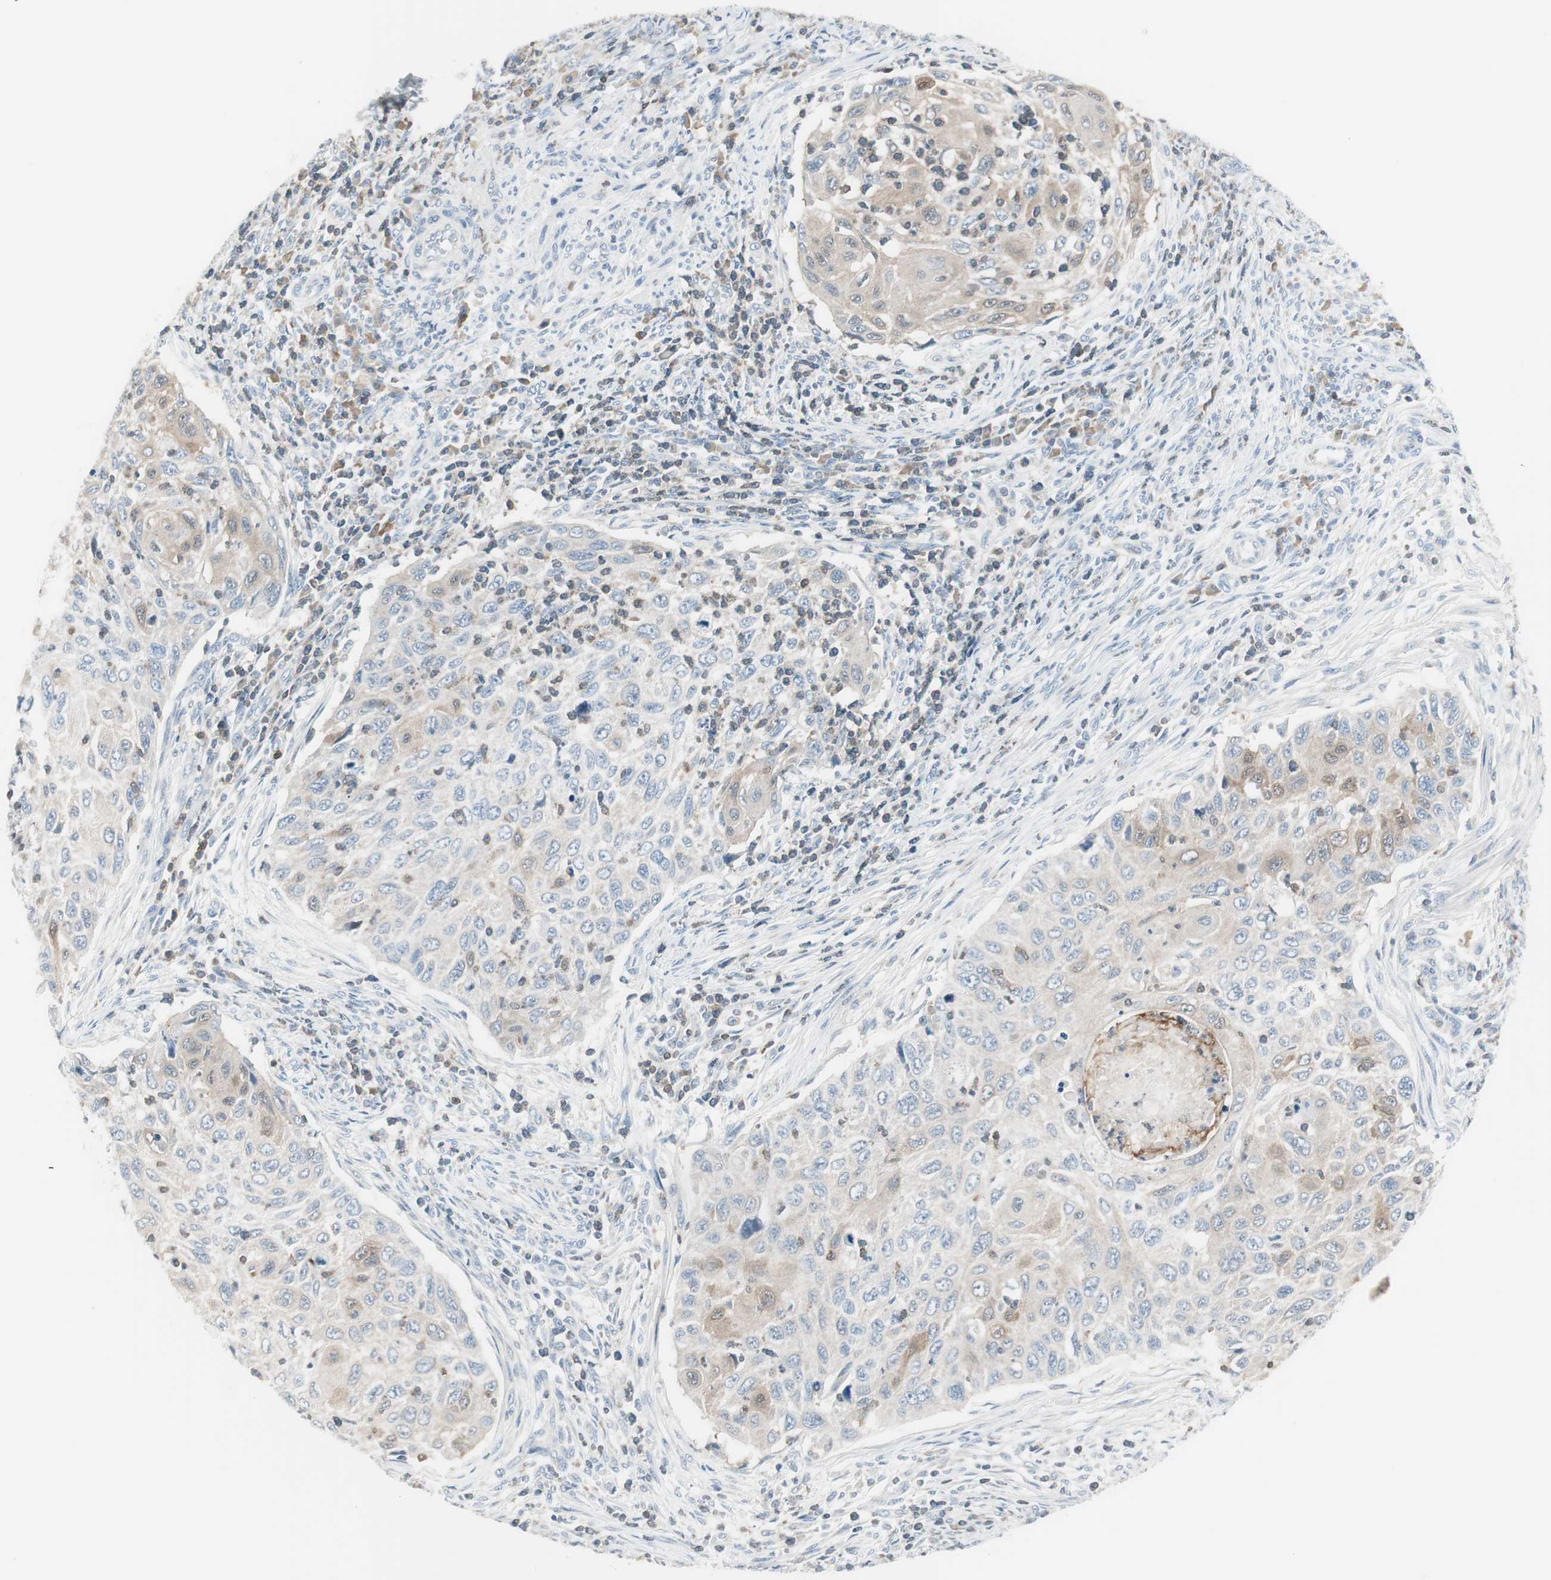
{"staining": {"intensity": "weak", "quantity": "25%-75%", "location": "cytoplasmic/membranous"}, "tissue": "cervical cancer", "cell_type": "Tumor cells", "image_type": "cancer", "snomed": [{"axis": "morphology", "description": "Squamous cell carcinoma, NOS"}, {"axis": "topography", "description": "Cervix"}], "caption": "Immunohistochemistry (IHC) (DAB (3,3'-diaminobenzidine)) staining of human squamous cell carcinoma (cervical) demonstrates weak cytoplasmic/membranous protein expression in about 25%-75% of tumor cells.", "gene": "SLC9A3R1", "patient": {"sex": "female", "age": 70}}